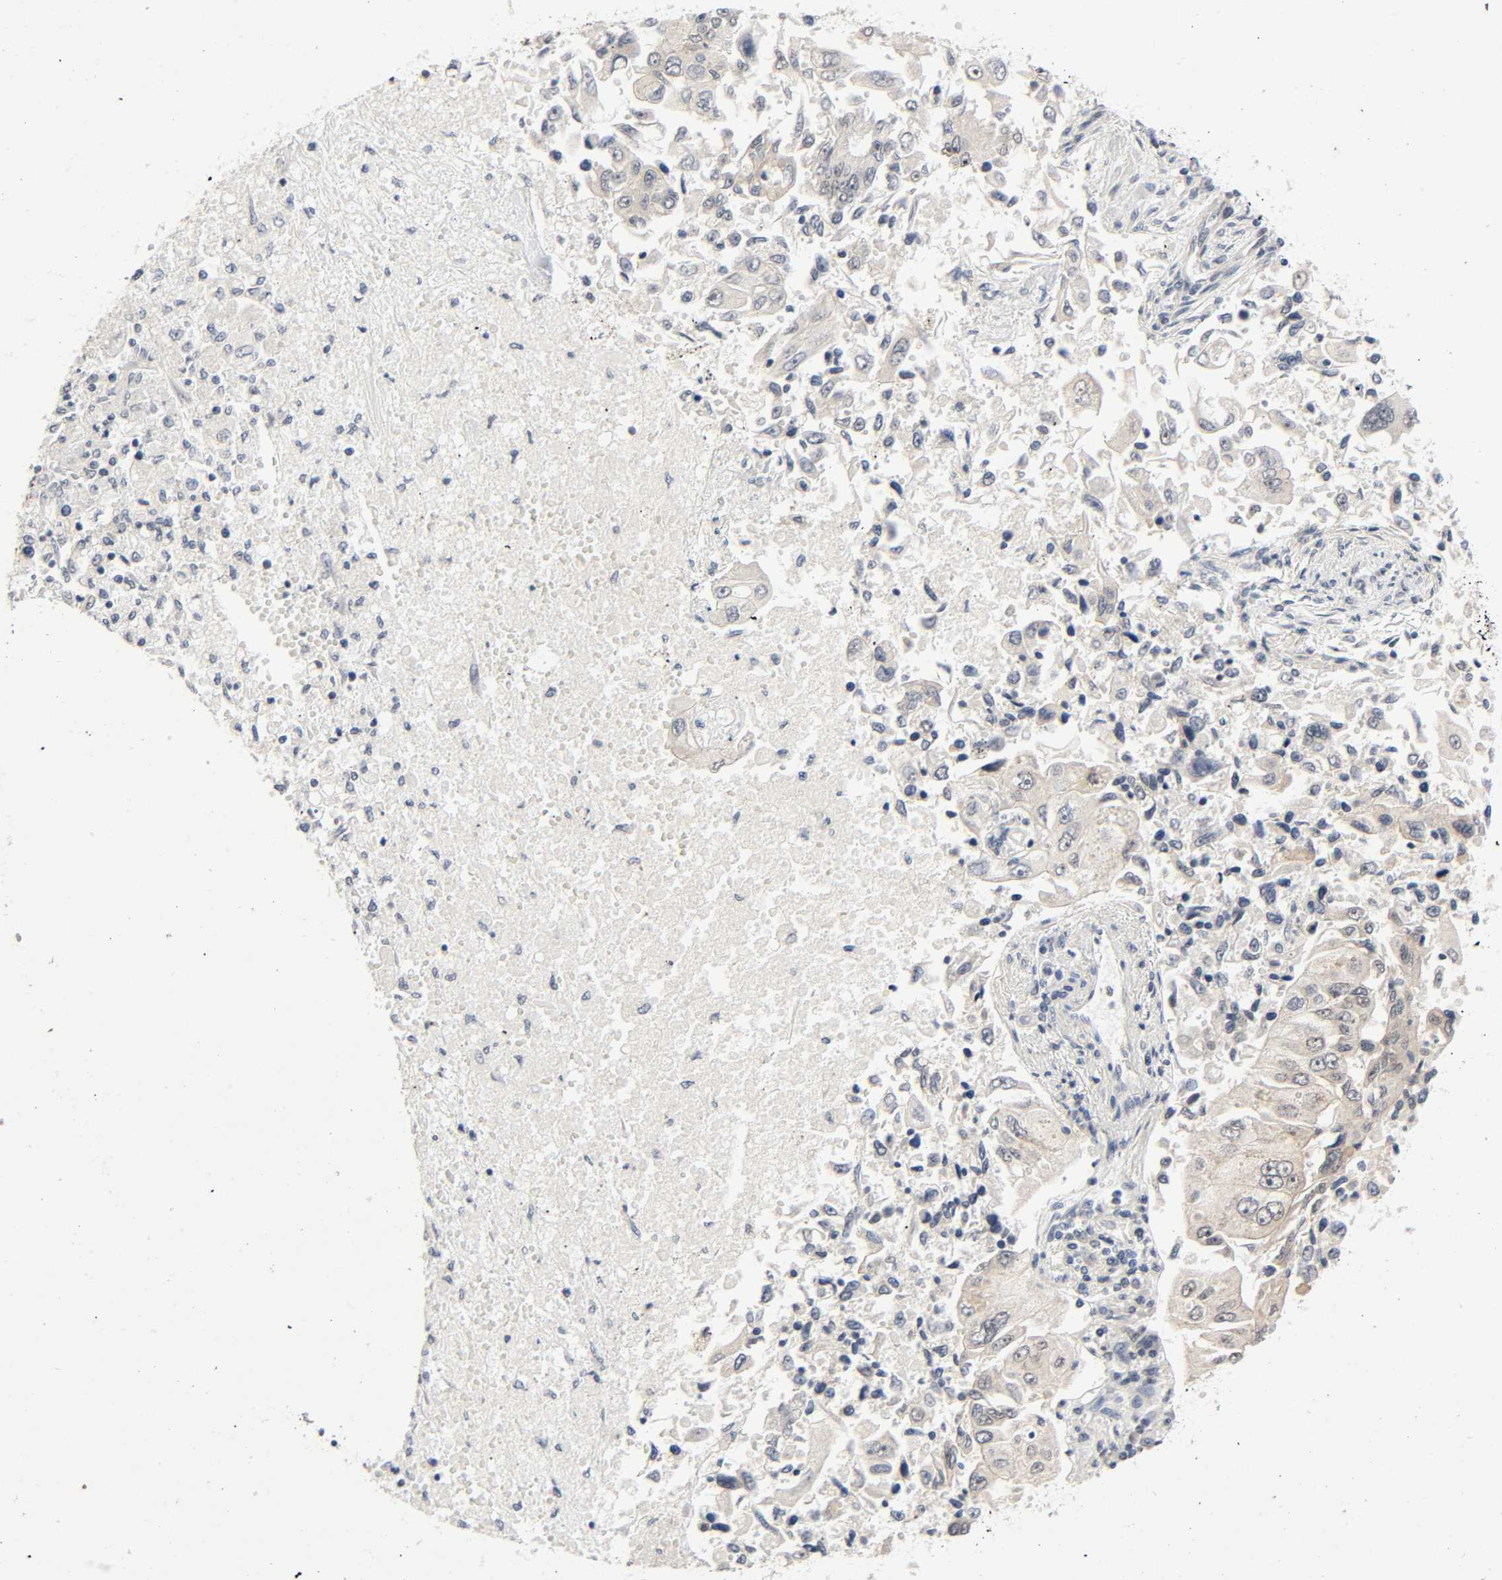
{"staining": {"intensity": "weak", "quantity": "25%-75%", "location": "cytoplasmic/membranous"}, "tissue": "lung cancer", "cell_type": "Tumor cells", "image_type": "cancer", "snomed": [{"axis": "morphology", "description": "Adenocarcinoma, NOS"}, {"axis": "topography", "description": "Lung"}], "caption": "A high-resolution image shows IHC staining of lung adenocarcinoma, which displays weak cytoplasmic/membranous positivity in approximately 25%-75% of tumor cells.", "gene": "MAPKAPK5", "patient": {"sex": "male", "age": 84}}